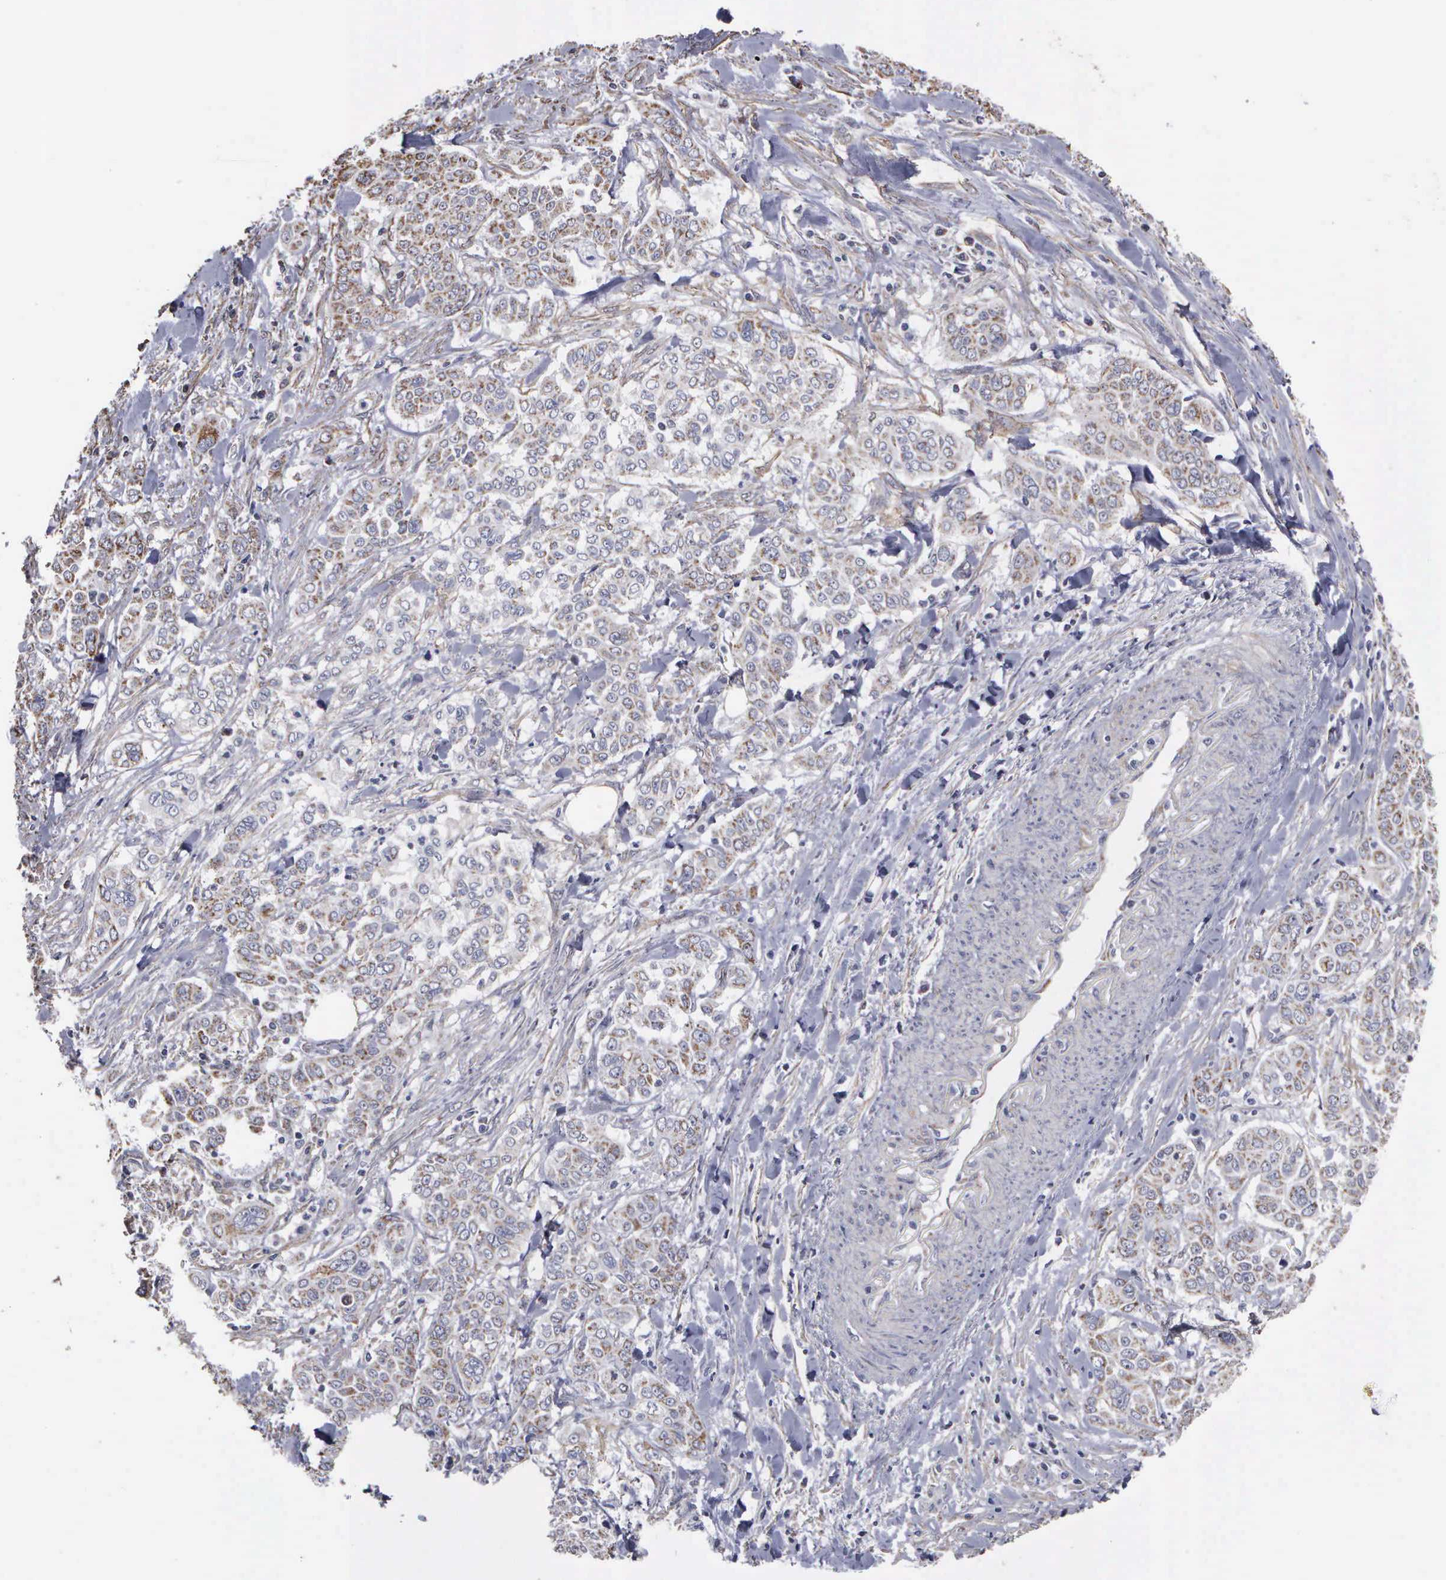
{"staining": {"intensity": "weak", "quantity": "25%-75%", "location": "cytoplasmic/membranous"}, "tissue": "pancreatic cancer", "cell_type": "Tumor cells", "image_type": "cancer", "snomed": [{"axis": "morphology", "description": "Adenocarcinoma, NOS"}, {"axis": "topography", "description": "Pancreas"}], "caption": "The photomicrograph displays staining of pancreatic cancer (adenocarcinoma), revealing weak cytoplasmic/membranous protein expression (brown color) within tumor cells.", "gene": "NGDN", "patient": {"sex": "female", "age": 52}}